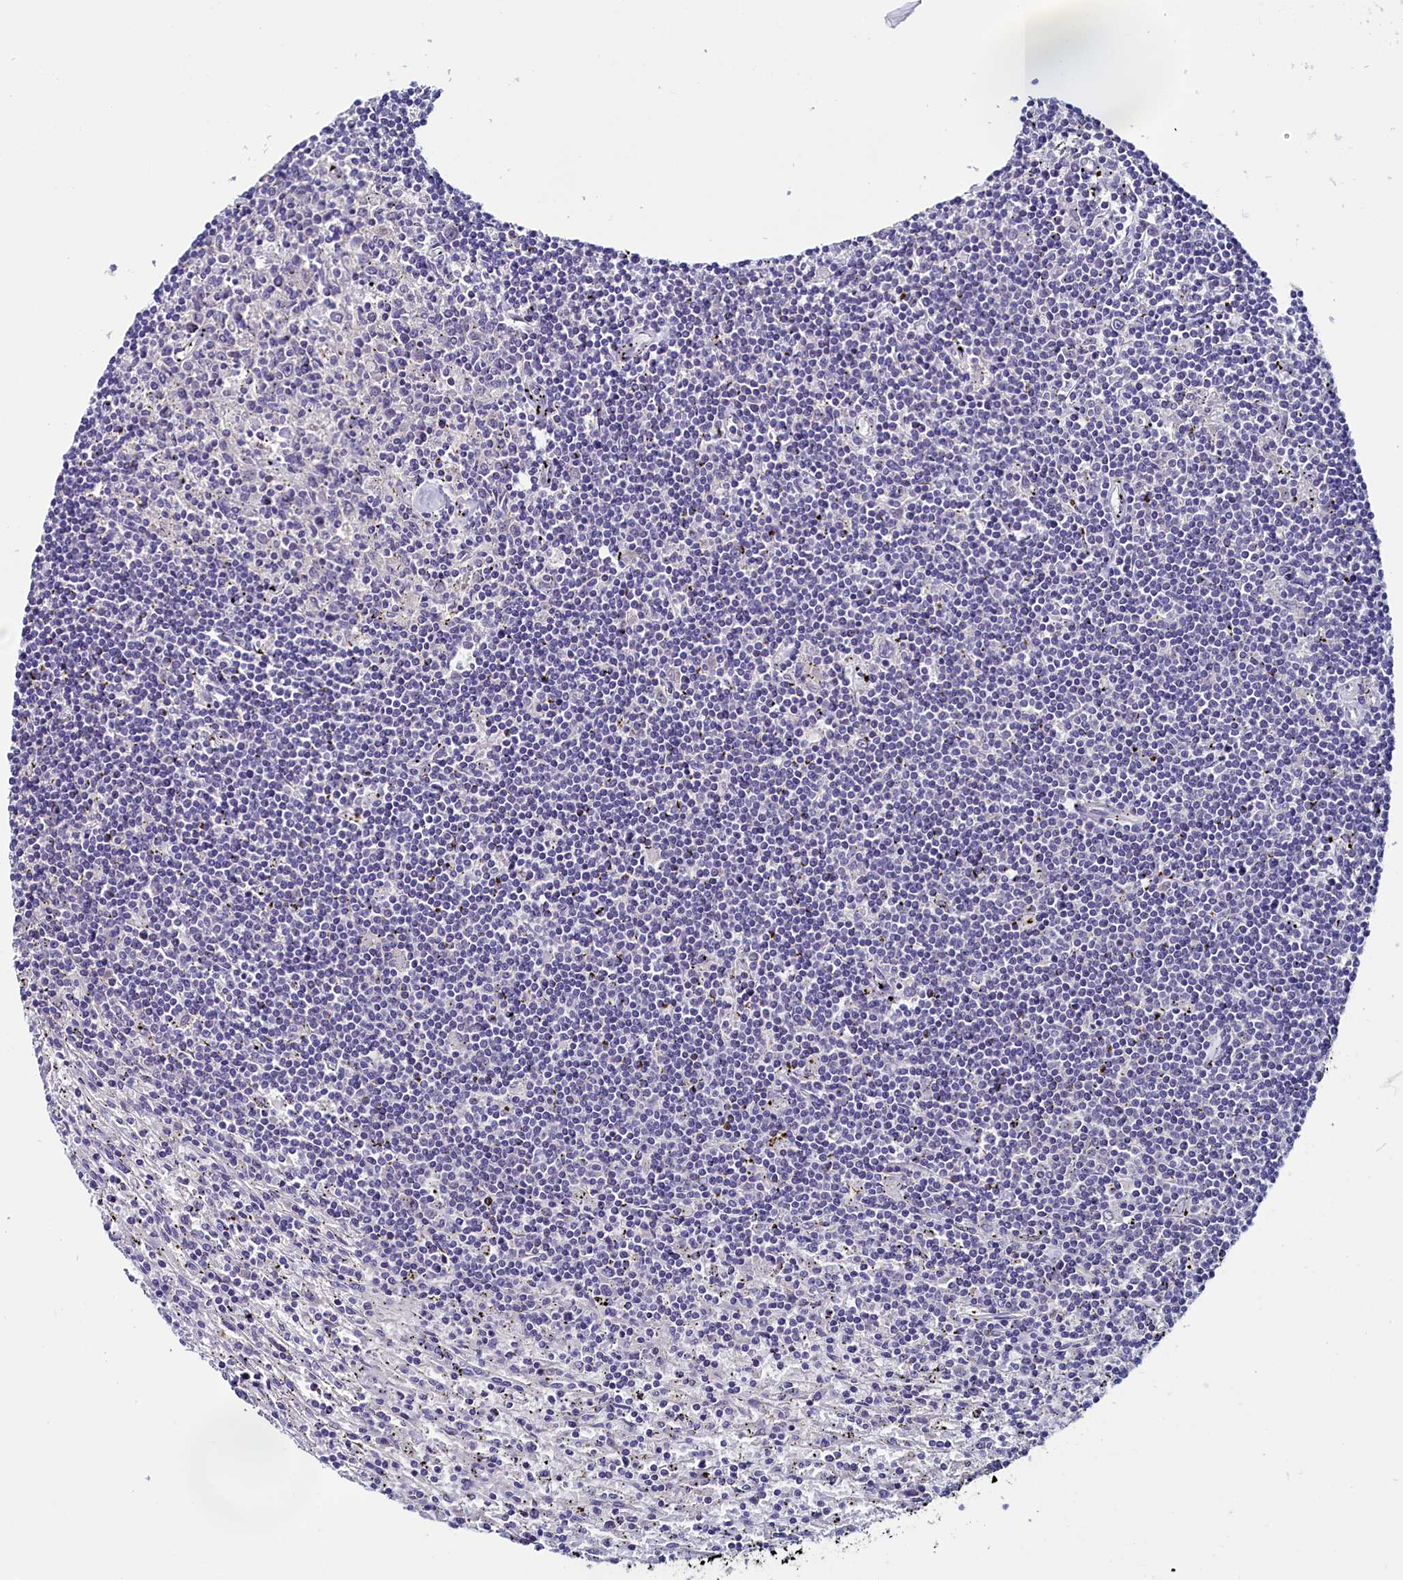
{"staining": {"intensity": "negative", "quantity": "none", "location": "none"}, "tissue": "lymphoma", "cell_type": "Tumor cells", "image_type": "cancer", "snomed": [{"axis": "morphology", "description": "Malignant lymphoma, non-Hodgkin's type, Low grade"}, {"axis": "topography", "description": "Spleen"}], "caption": "Immunohistochemistry (IHC) of lymphoma shows no staining in tumor cells.", "gene": "CIAPIN1", "patient": {"sex": "male", "age": 76}}